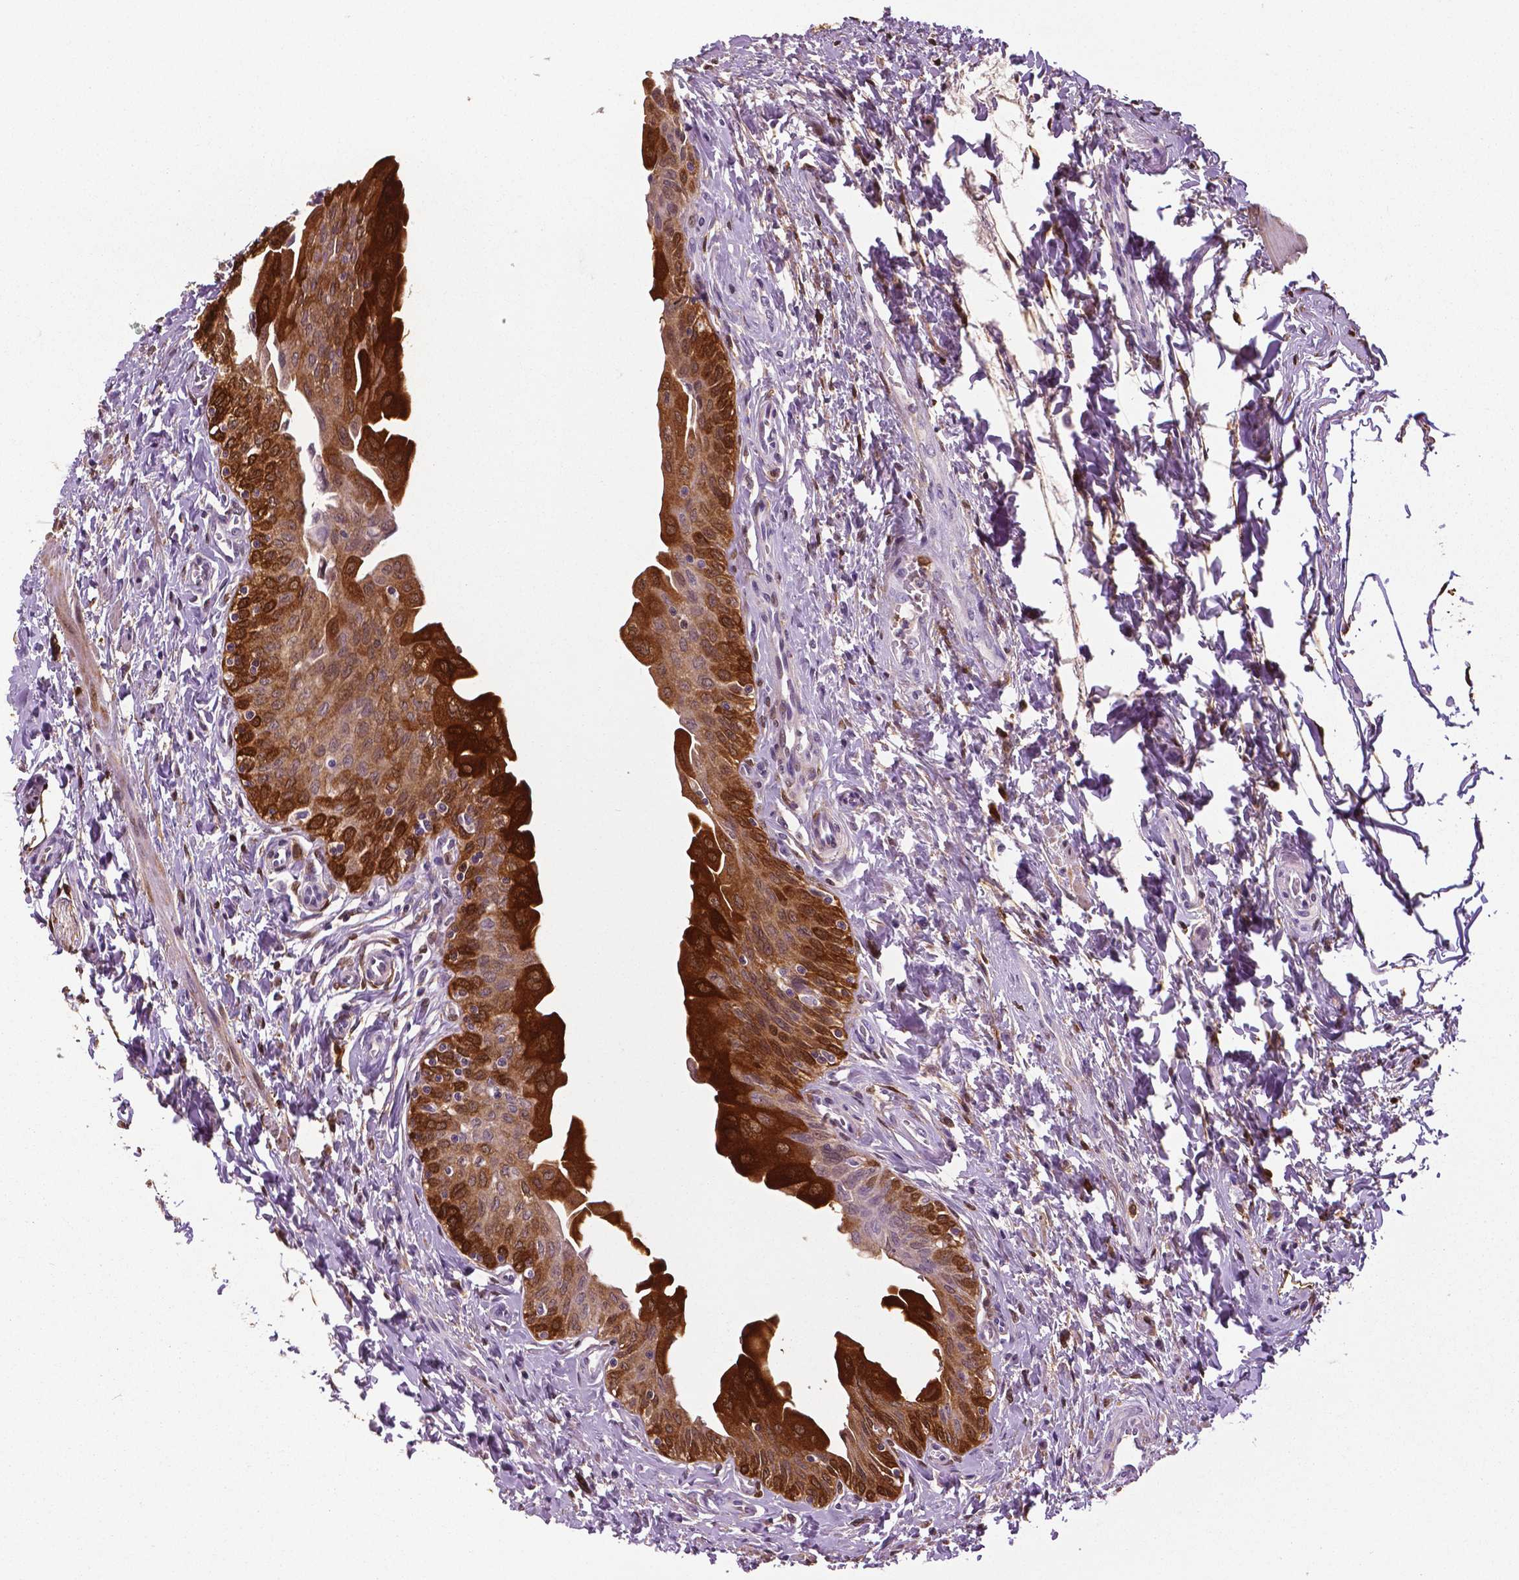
{"staining": {"intensity": "strong", "quantity": "25%-75%", "location": "cytoplasmic/membranous,nuclear"}, "tissue": "urinary bladder", "cell_type": "Urothelial cells", "image_type": "normal", "snomed": [{"axis": "morphology", "description": "Normal tissue, NOS"}, {"axis": "topography", "description": "Urinary bladder"}], "caption": "Urinary bladder stained with immunohistochemistry (IHC) displays strong cytoplasmic/membranous,nuclear staining in approximately 25%-75% of urothelial cells.", "gene": "PHGDH", "patient": {"sex": "male", "age": 56}}